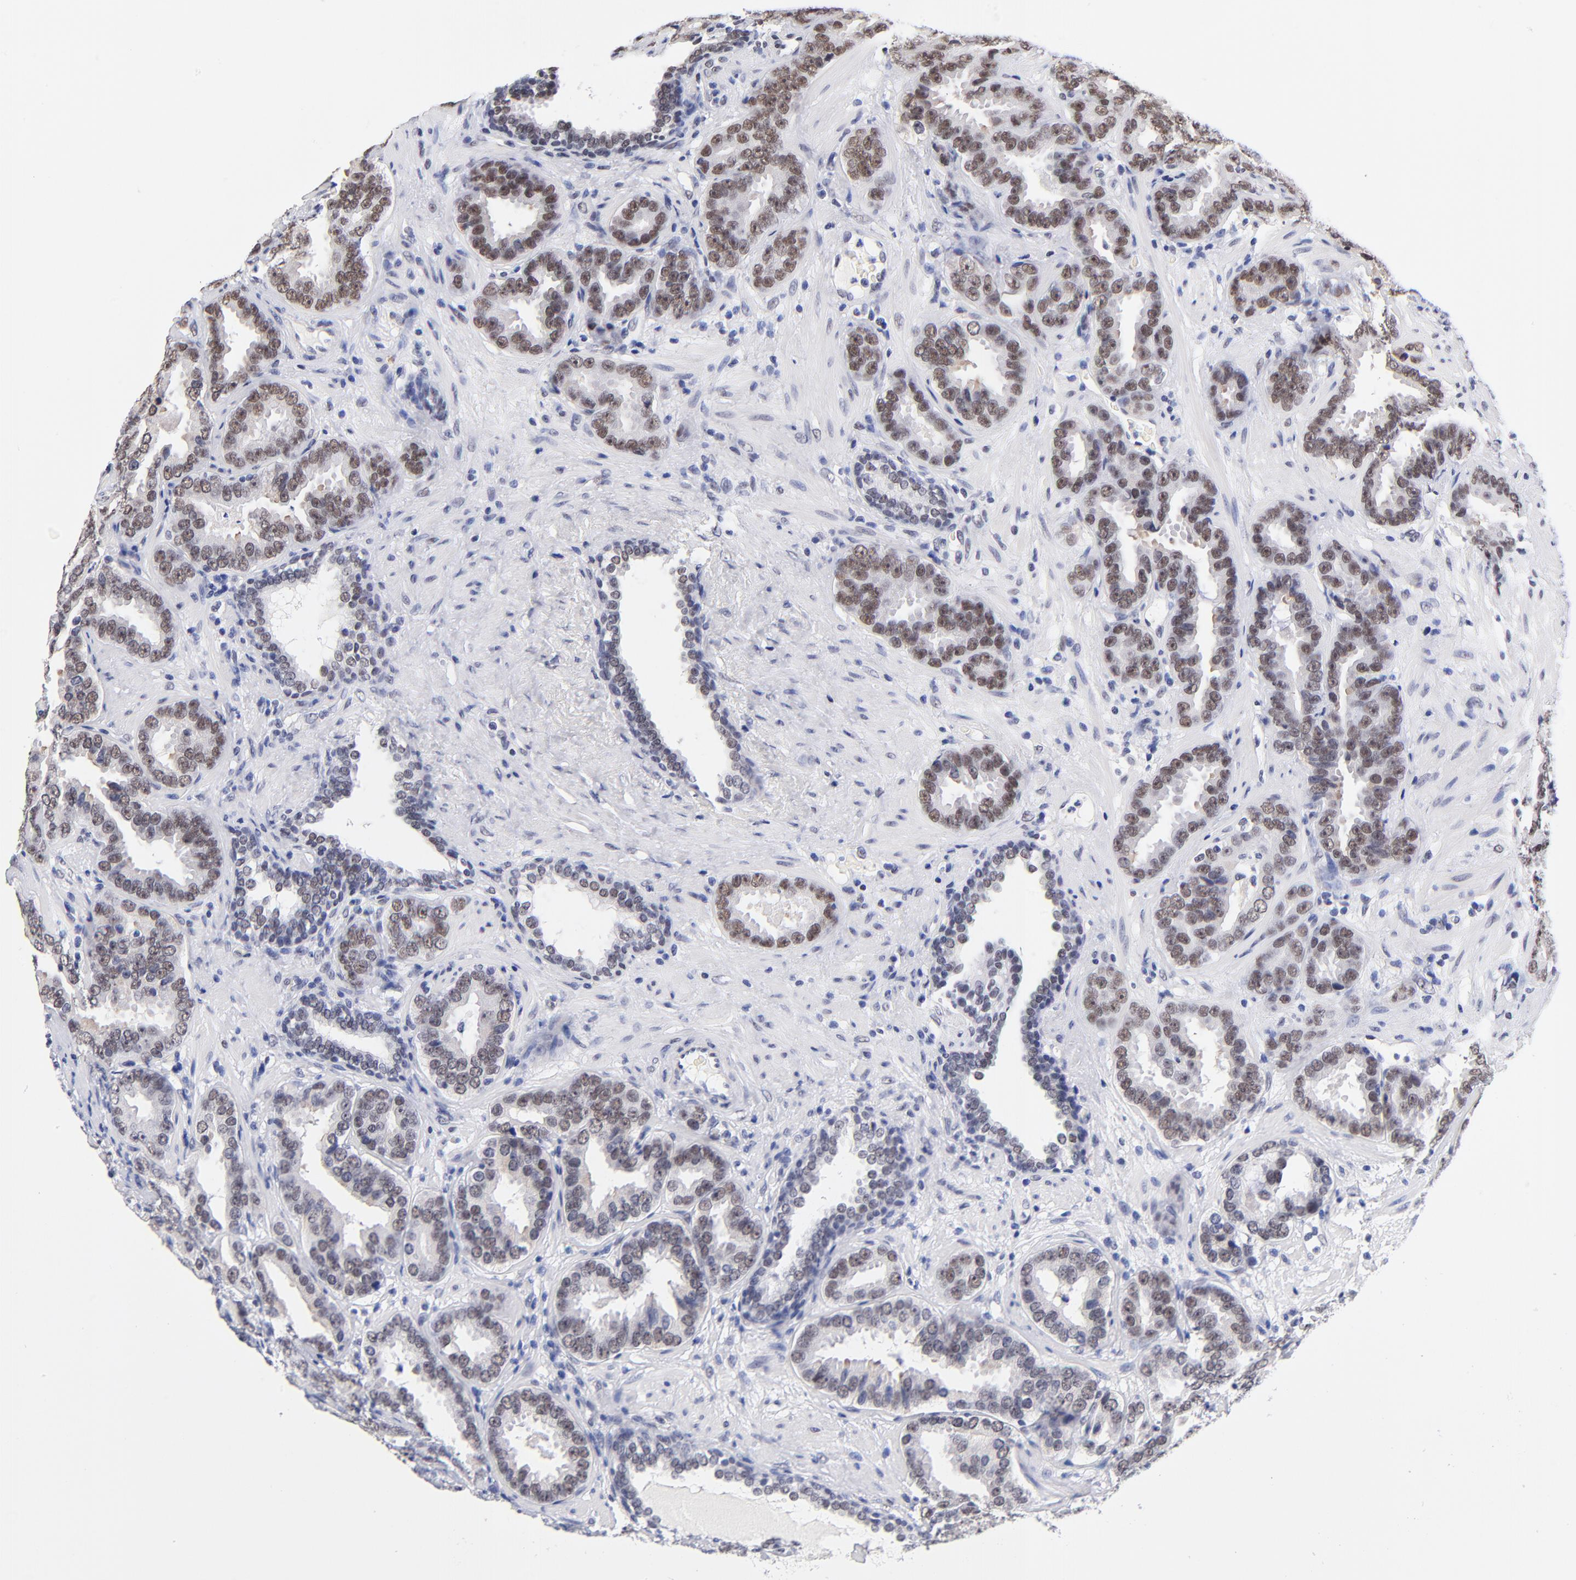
{"staining": {"intensity": "moderate", "quantity": ">75%", "location": "nuclear"}, "tissue": "prostate cancer", "cell_type": "Tumor cells", "image_type": "cancer", "snomed": [{"axis": "morphology", "description": "Adenocarcinoma, Low grade"}, {"axis": "topography", "description": "Prostate"}], "caption": "Immunohistochemistry (IHC) (DAB (3,3'-diaminobenzidine)) staining of prostate cancer exhibits moderate nuclear protein expression in about >75% of tumor cells.", "gene": "ZNF74", "patient": {"sex": "male", "age": 59}}